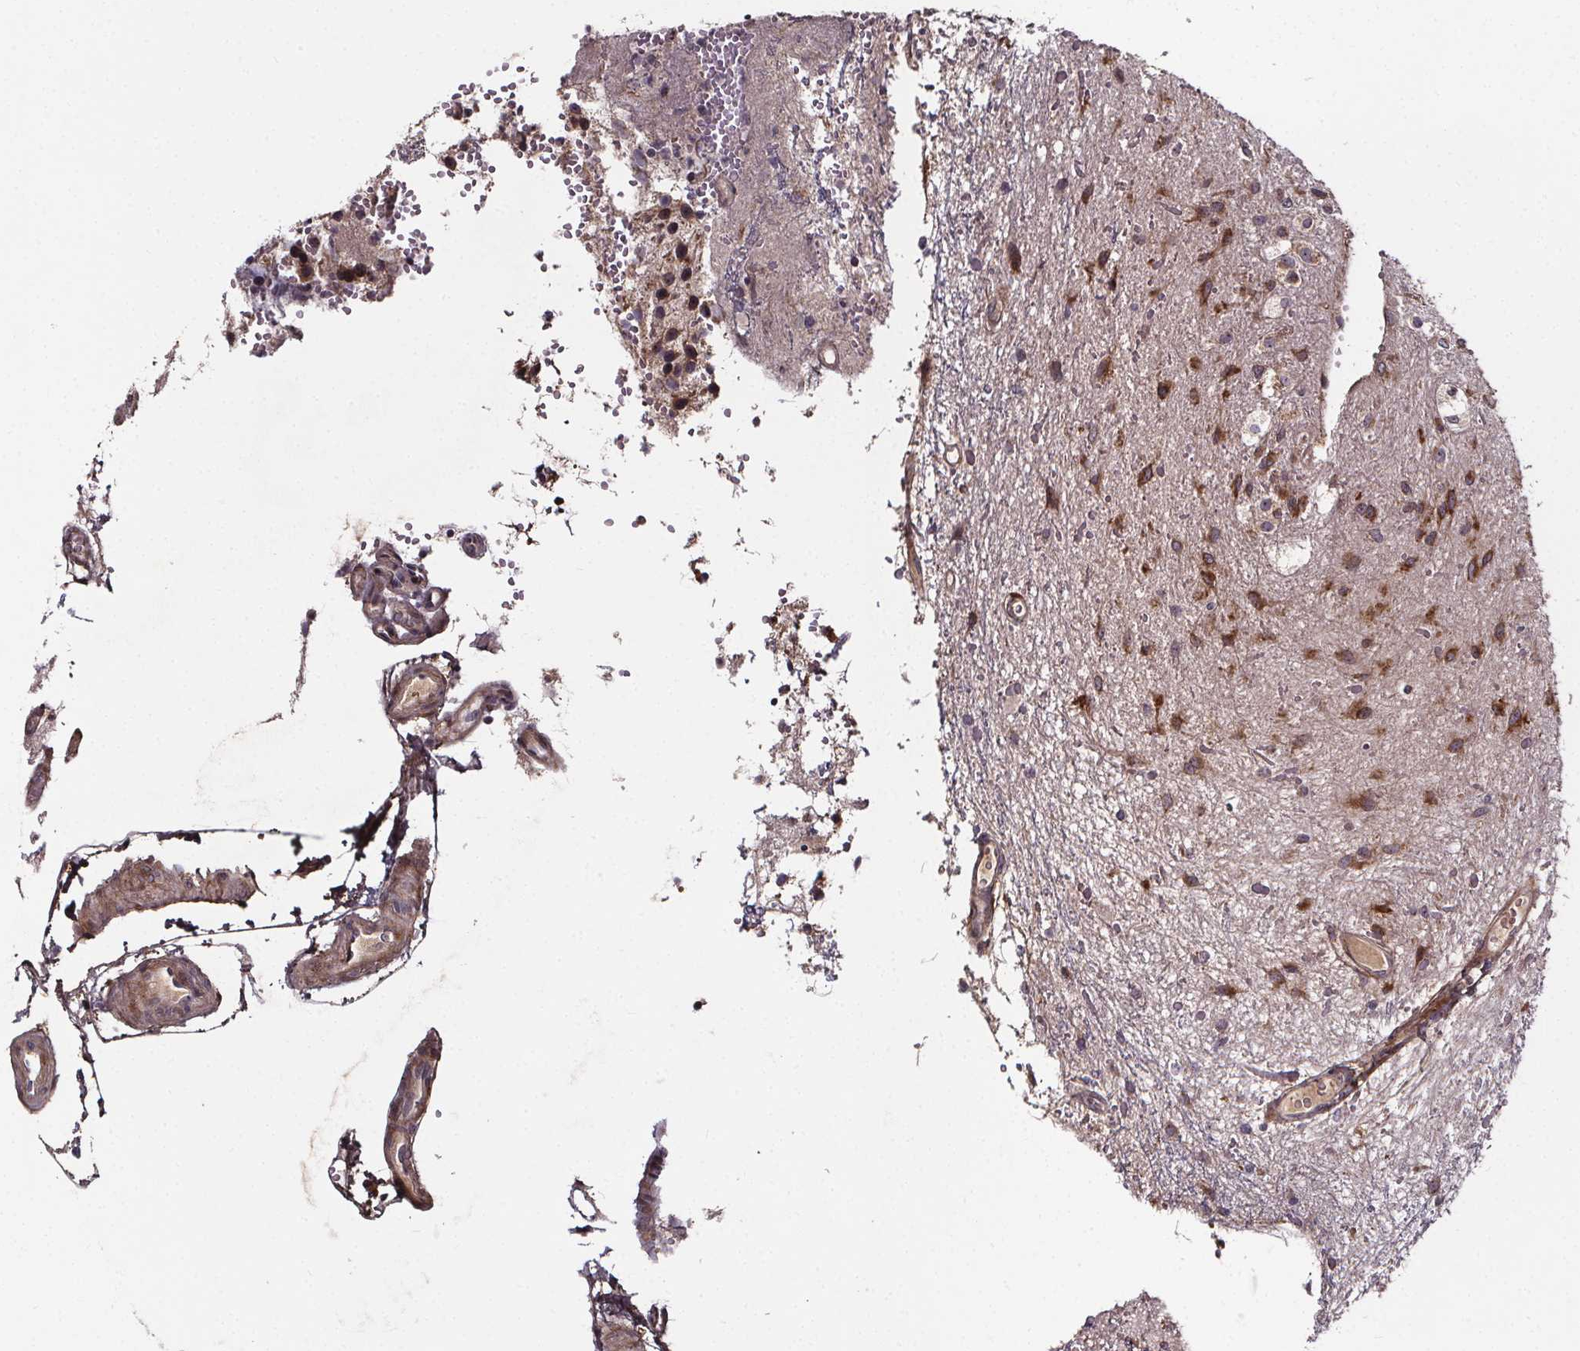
{"staining": {"intensity": "moderate", "quantity": ">75%", "location": "cytoplasmic/membranous"}, "tissue": "glioma", "cell_type": "Tumor cells", "image_type": "cancer", "snomed": [{"axis": "morphology", "description": "Glioma, malignant, Low grade"}, {"axis": "topography", "description": "Cerebellum"}], "caption": "Tumor cells reveal medium levels of moderate cytoplasmic/membranous expression in about >75% of cells in human glioma. The staining is performed using DAB (3,3'-diaminobenzidine) brown chromogen to label protein expression. The nuclei are counter-stained blue using hematoxylin.", "gene": "AEBP1", "patient": {"sex": "female", "age": 14}}